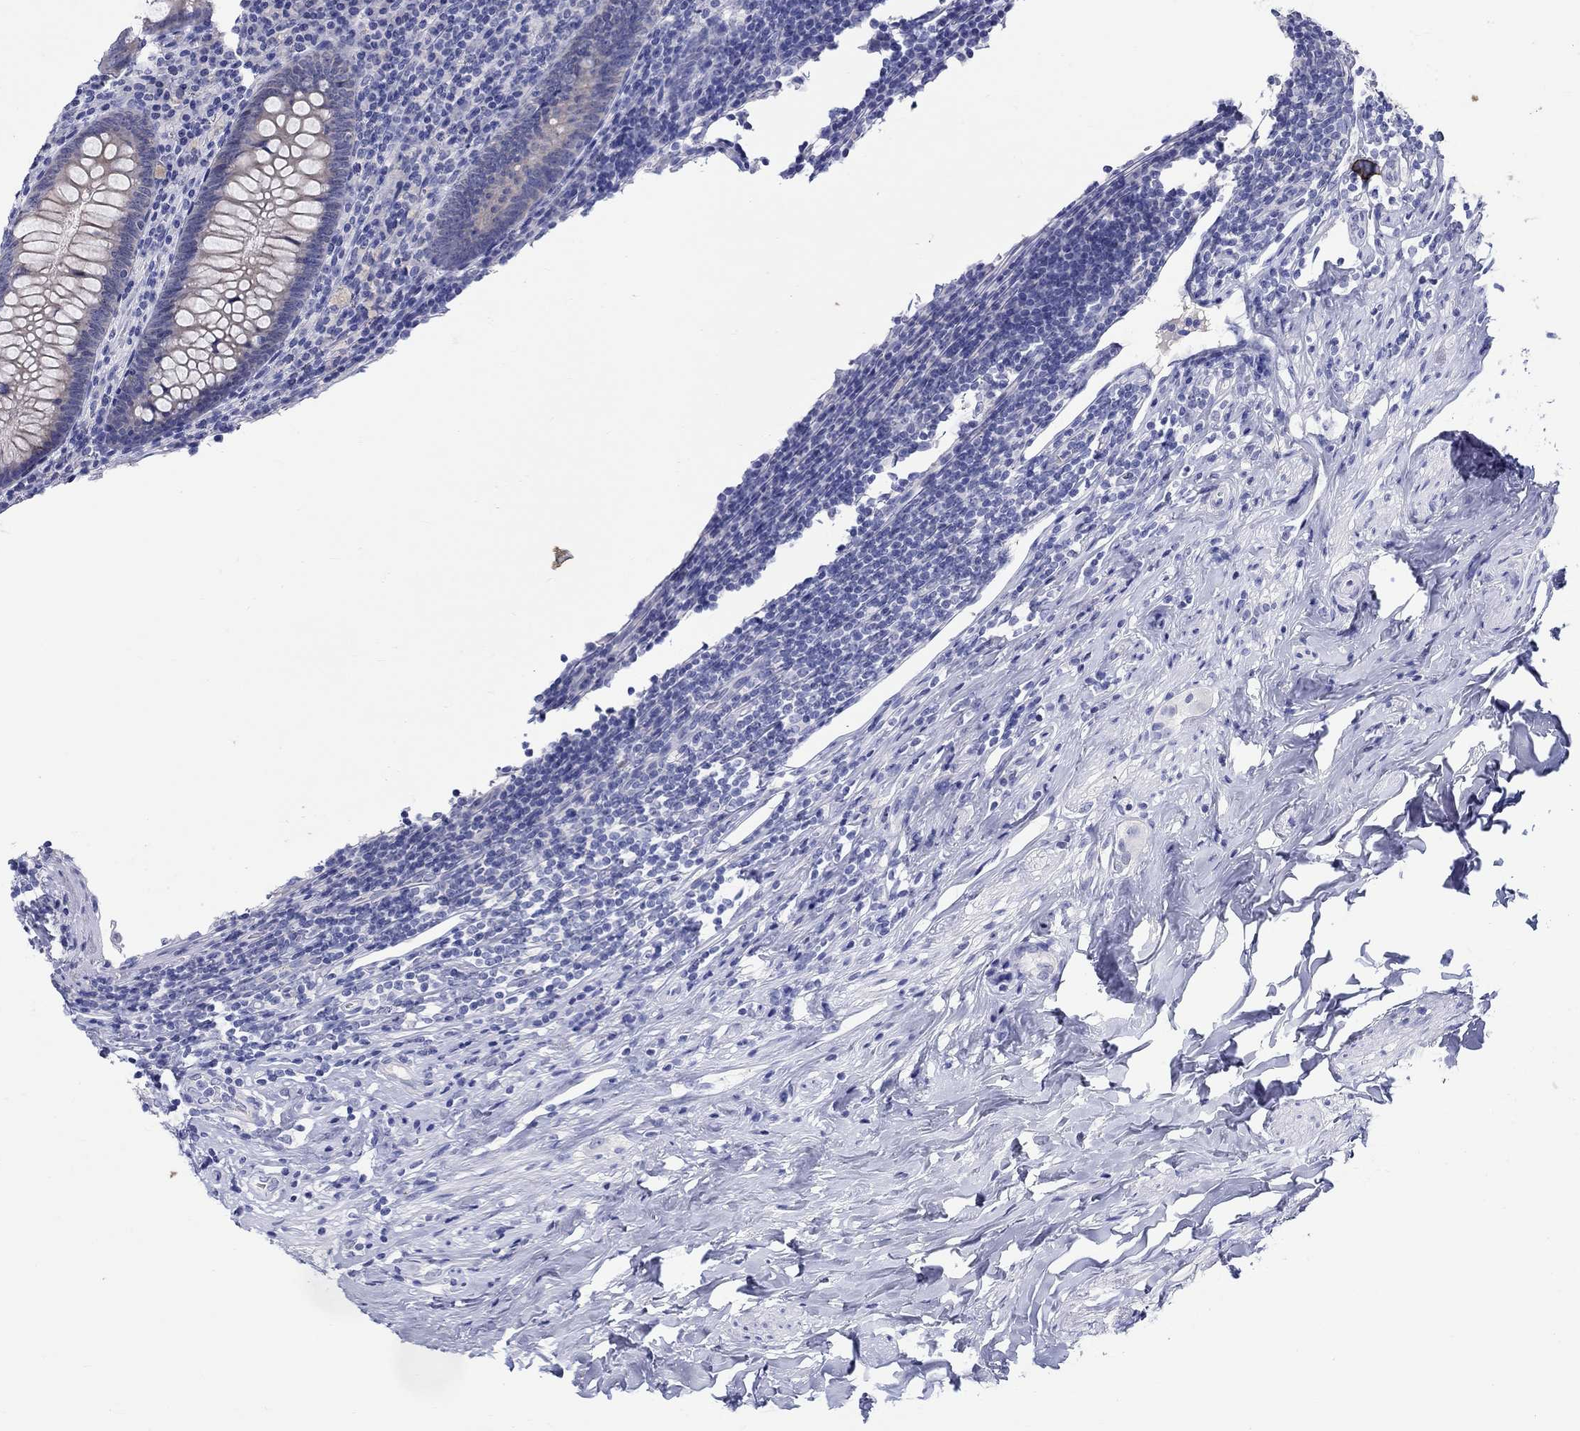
{"staining": {"intensity": "negative", "quantity": "none", "location": "none"}, "tissue": "appendix", "cell_type": "Glandular cells", "image_type": "normal", "snomed": [{"axis": "morphology", "description": "Normal tissue, NOS"}, {"axis": "topography", "description": "Appendix"}], "caption": "An image of appendix stained for a protein displays no brown staining in glandular cells. (IHC, brightfield microscopy, high magnification).", "gene": "SLC30A3", "patient": {"sex": "male", "age": 47}}